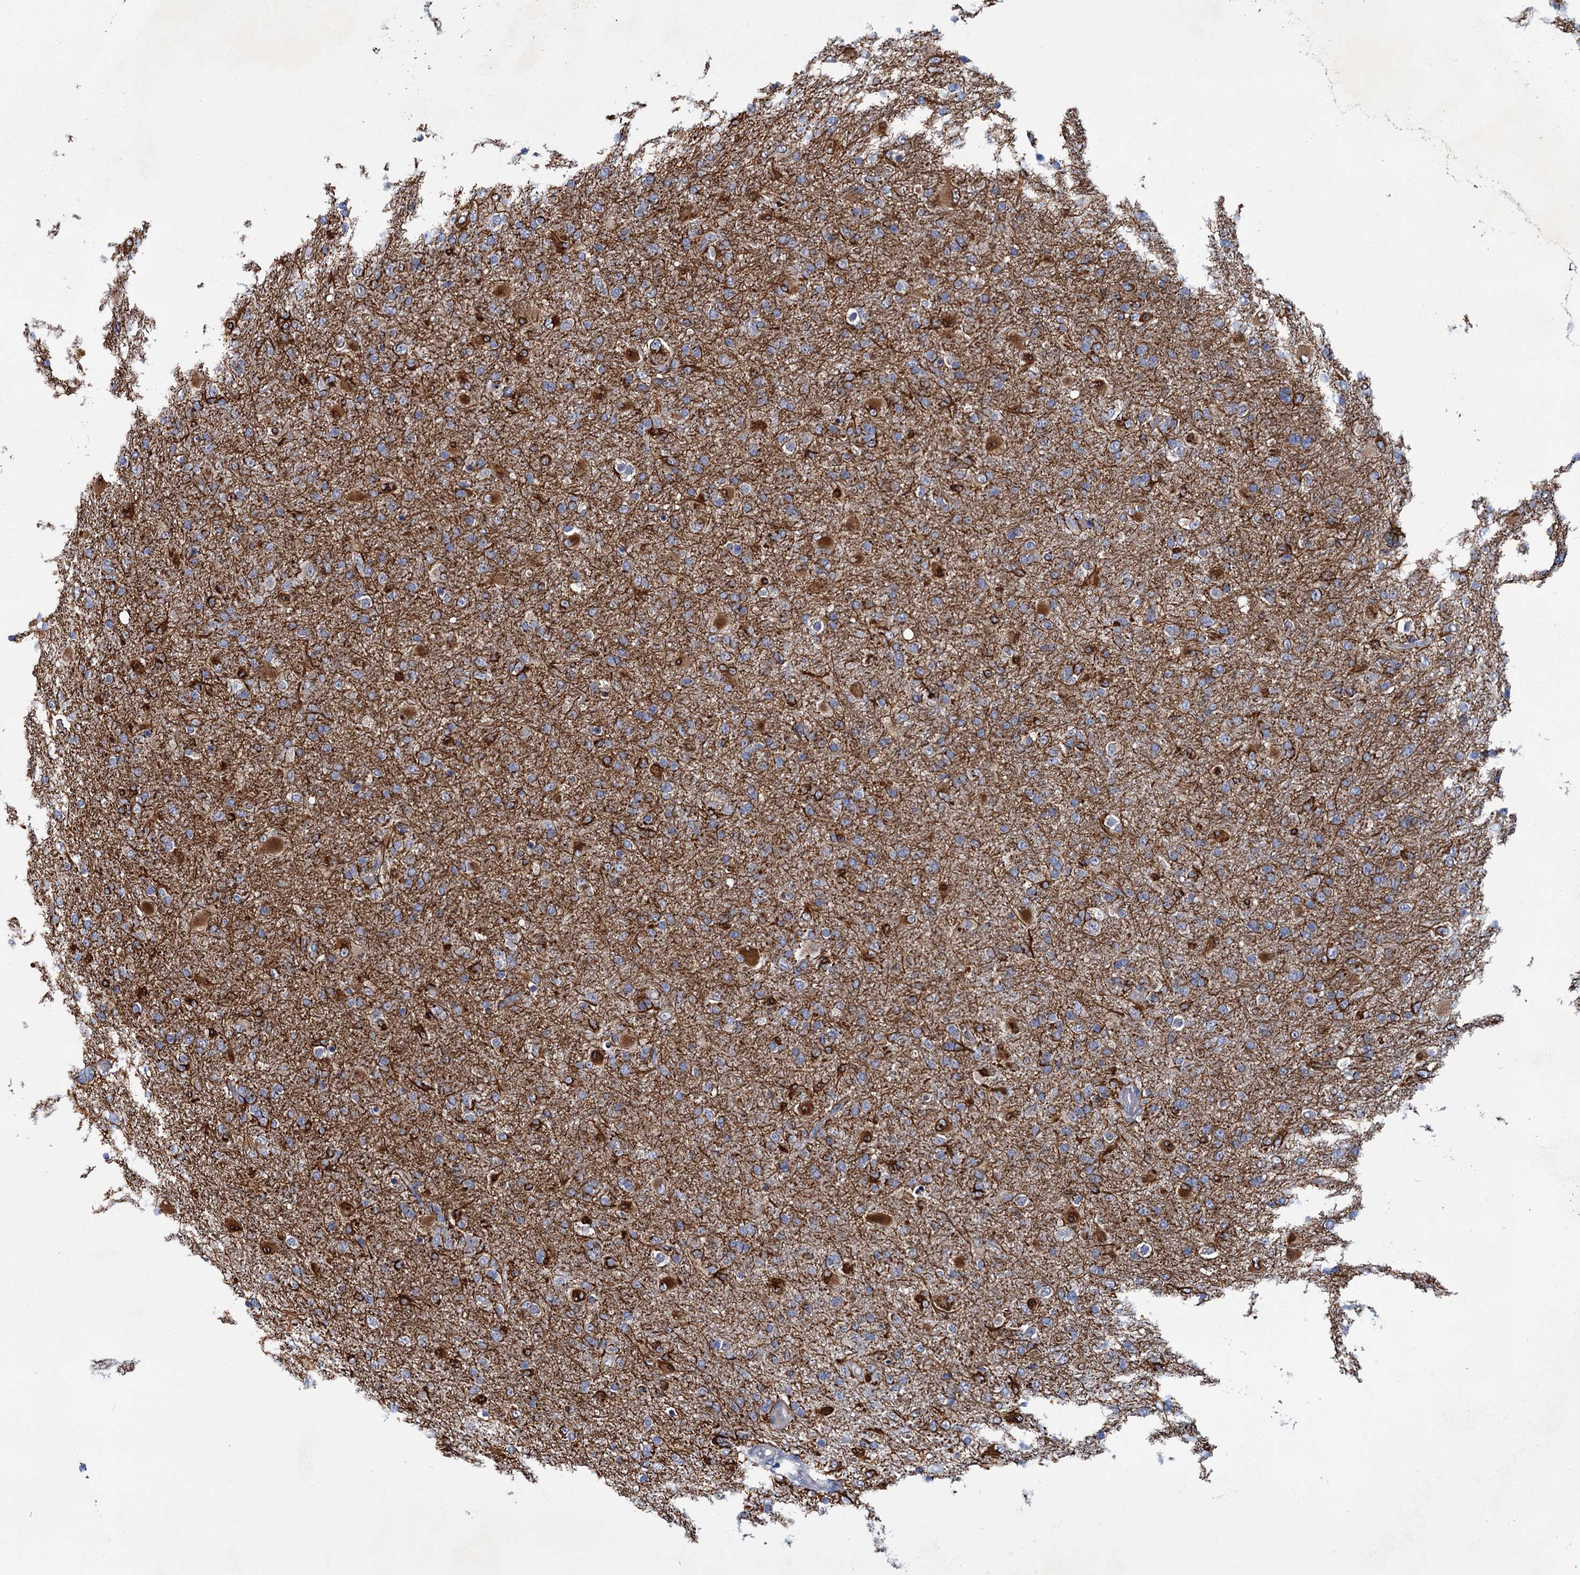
{"staining": {"intensity": "negative", "quantity": "none", "location": "none"}, "tissue": "glioma", "cell_type": "Tumor cells", "image_type": "cancer", "snomed": [{"axis": "morphology", "description": "Glioma, malignant, Low grade"}, {"axis": "topography", "description": "Brain"}], "caption": "The histopathology image demonstrates no significant positivity in tumor cells of glioma.", "gene": "CEP295", "patient": {"sex": "male", "age": 65}}